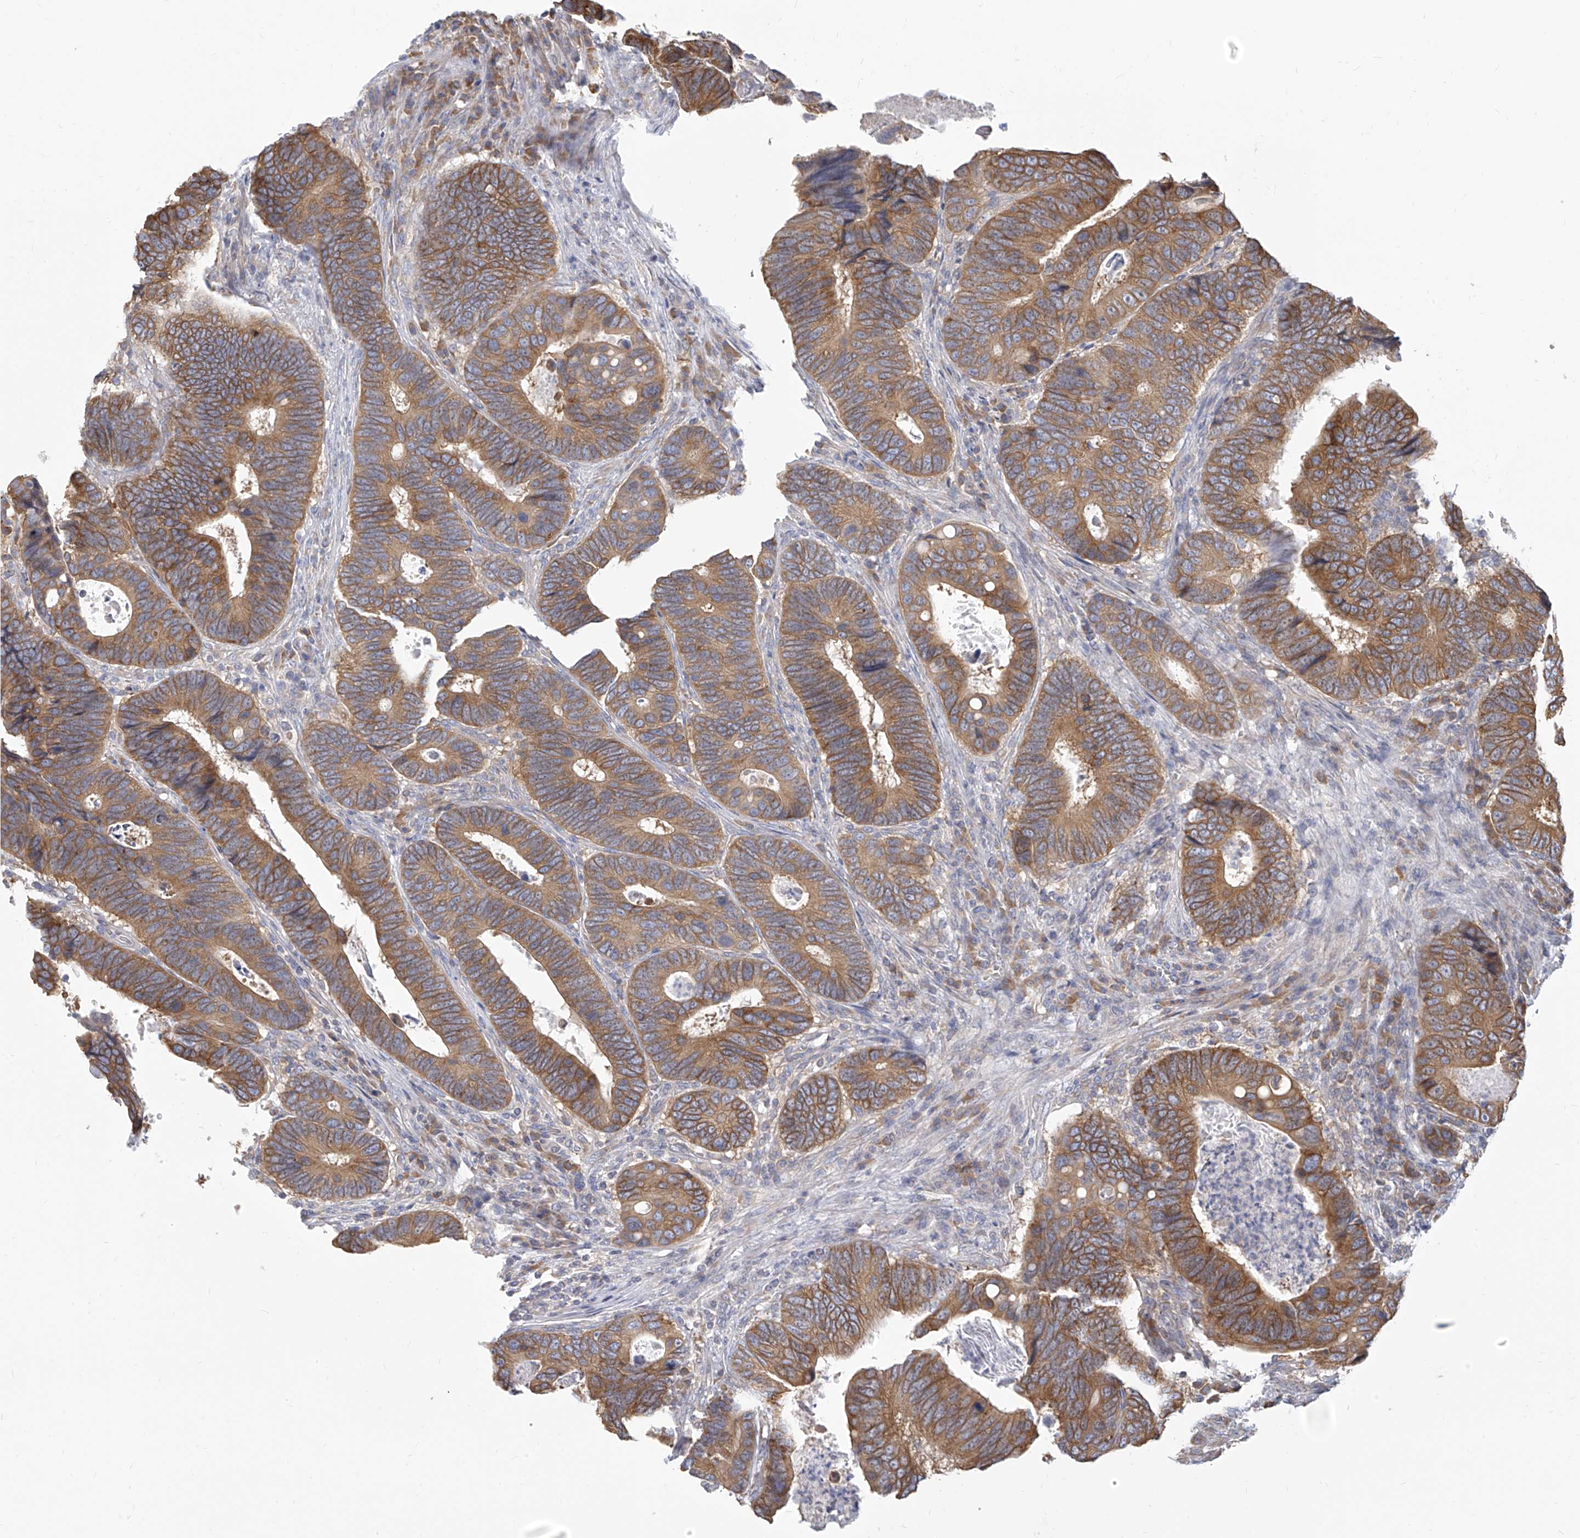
{"staining": {"intensity": "moderate", "quantity": ">75%", "location": "cytoplasmic/membranous"}, "tissue": "colorectal cancer", "cell_type": "Tumor cells", "image_type": "cancer", "snomed": [{"axis": "morphology", "description": "Adenocarcinoma, NOS"}, {"axis": "topography", "description": "Colon"}], "caption": "Human colorectal cancer stained with a brown dye demonstrates moderate cytoplasmic/membranous positive staining in about >75% of tumor cells.", "gene": "FAM83B", "patient": {"sex": "male", "age": 72}}